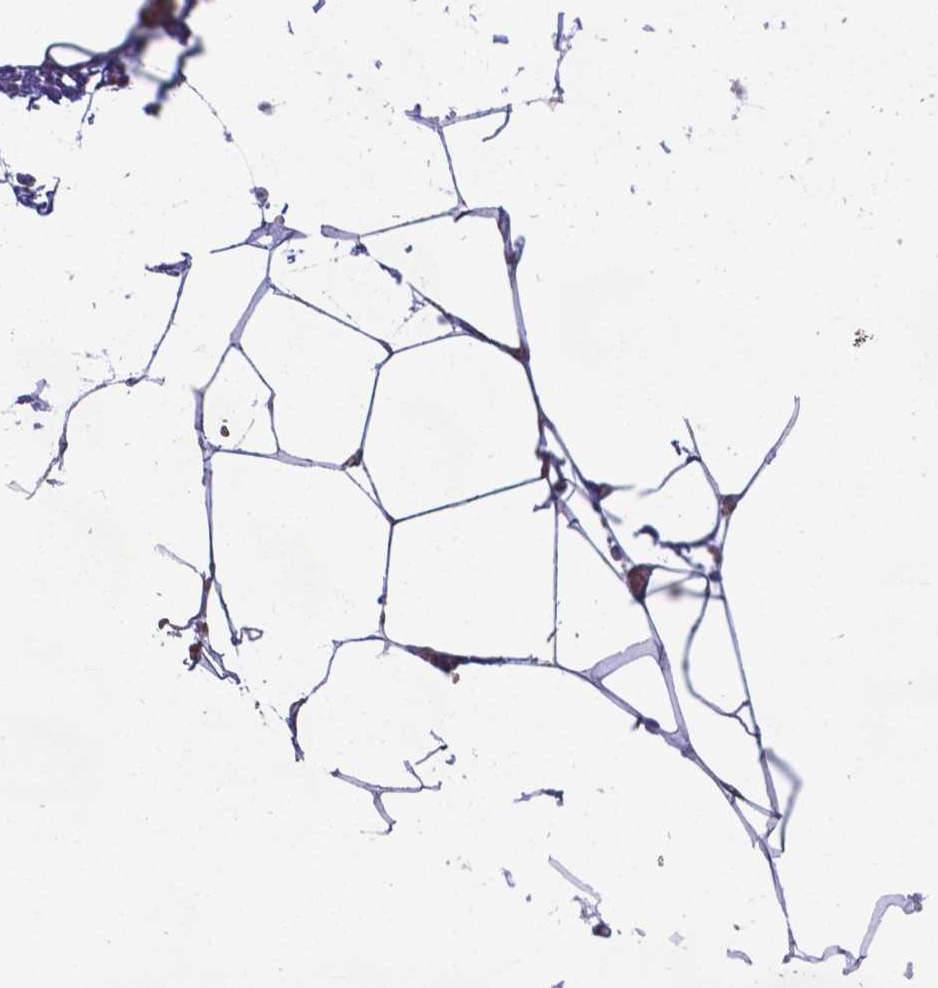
{"staining": {"intensity": "negative", "quantity": "none", "location": "none"}, "tissue": "adipose tissue", "cell_type": "Adipocytes", "image_type": "normal", "snomed": [{"axis": "morphology", "description": "Normal tissue, NOS"}, {"axis": "topography", "description": "Adipose tissue"}, {"axis": "topography", "description": "Pancreas"}, {"axis": "topography", "description": "Peripheral nerve tissue"}], "caption": "Immunohistochemistry (IHC) micrograph of normal adipose tissue: adipose tissue stained with DAB (3,3'-diaminobenzidine) displays no significant protein staining in adipocytes. (Stains: DAB (3,3'-diaminobenzidine) immunohistochemistry with hematoxylin counter stain, Microscopy: brightfield microscopy at high magnification).", "gene": "TYRO3", "patient": {"sex": "female", "age": 58}}